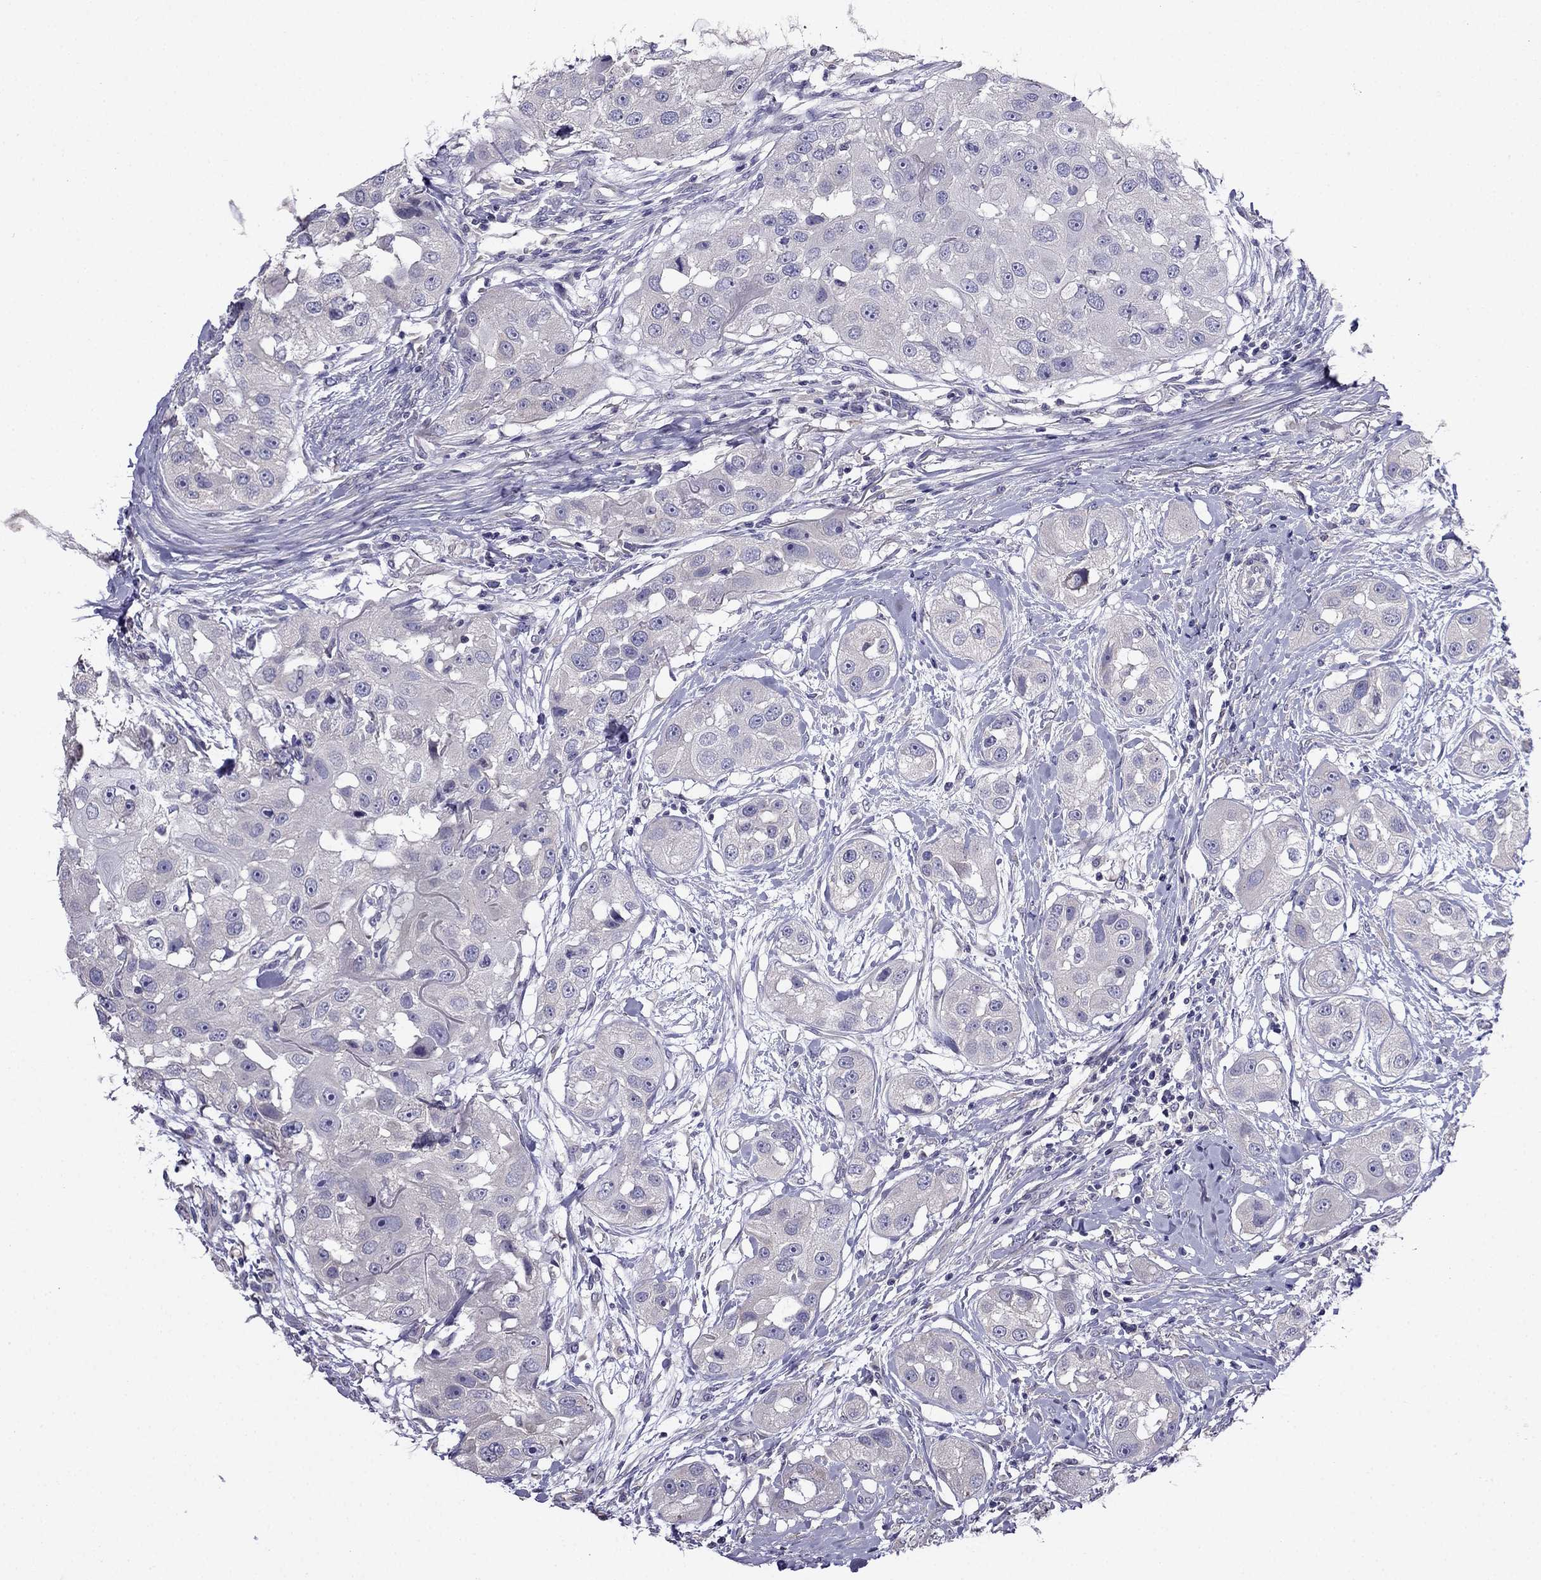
{"staining": {"intensity": "negative", "quantity": "none", "location": "none"}, "tissue": "head and neck cancer", "cell_type": "Tumor cells", "image_type": "cancer", "snomed": [{"axis": "morphology", "description": "Squamous cell carcinoma, NOS"}, {"axis": "topography", "description": "Head-Neck"}], "caption": "Tumor cells are negative for protein expression in human head and neck cancer (squamous cell carcinoma).", "gene": "SCNN1D", "patient": {"sex": "male", "age": 51}}